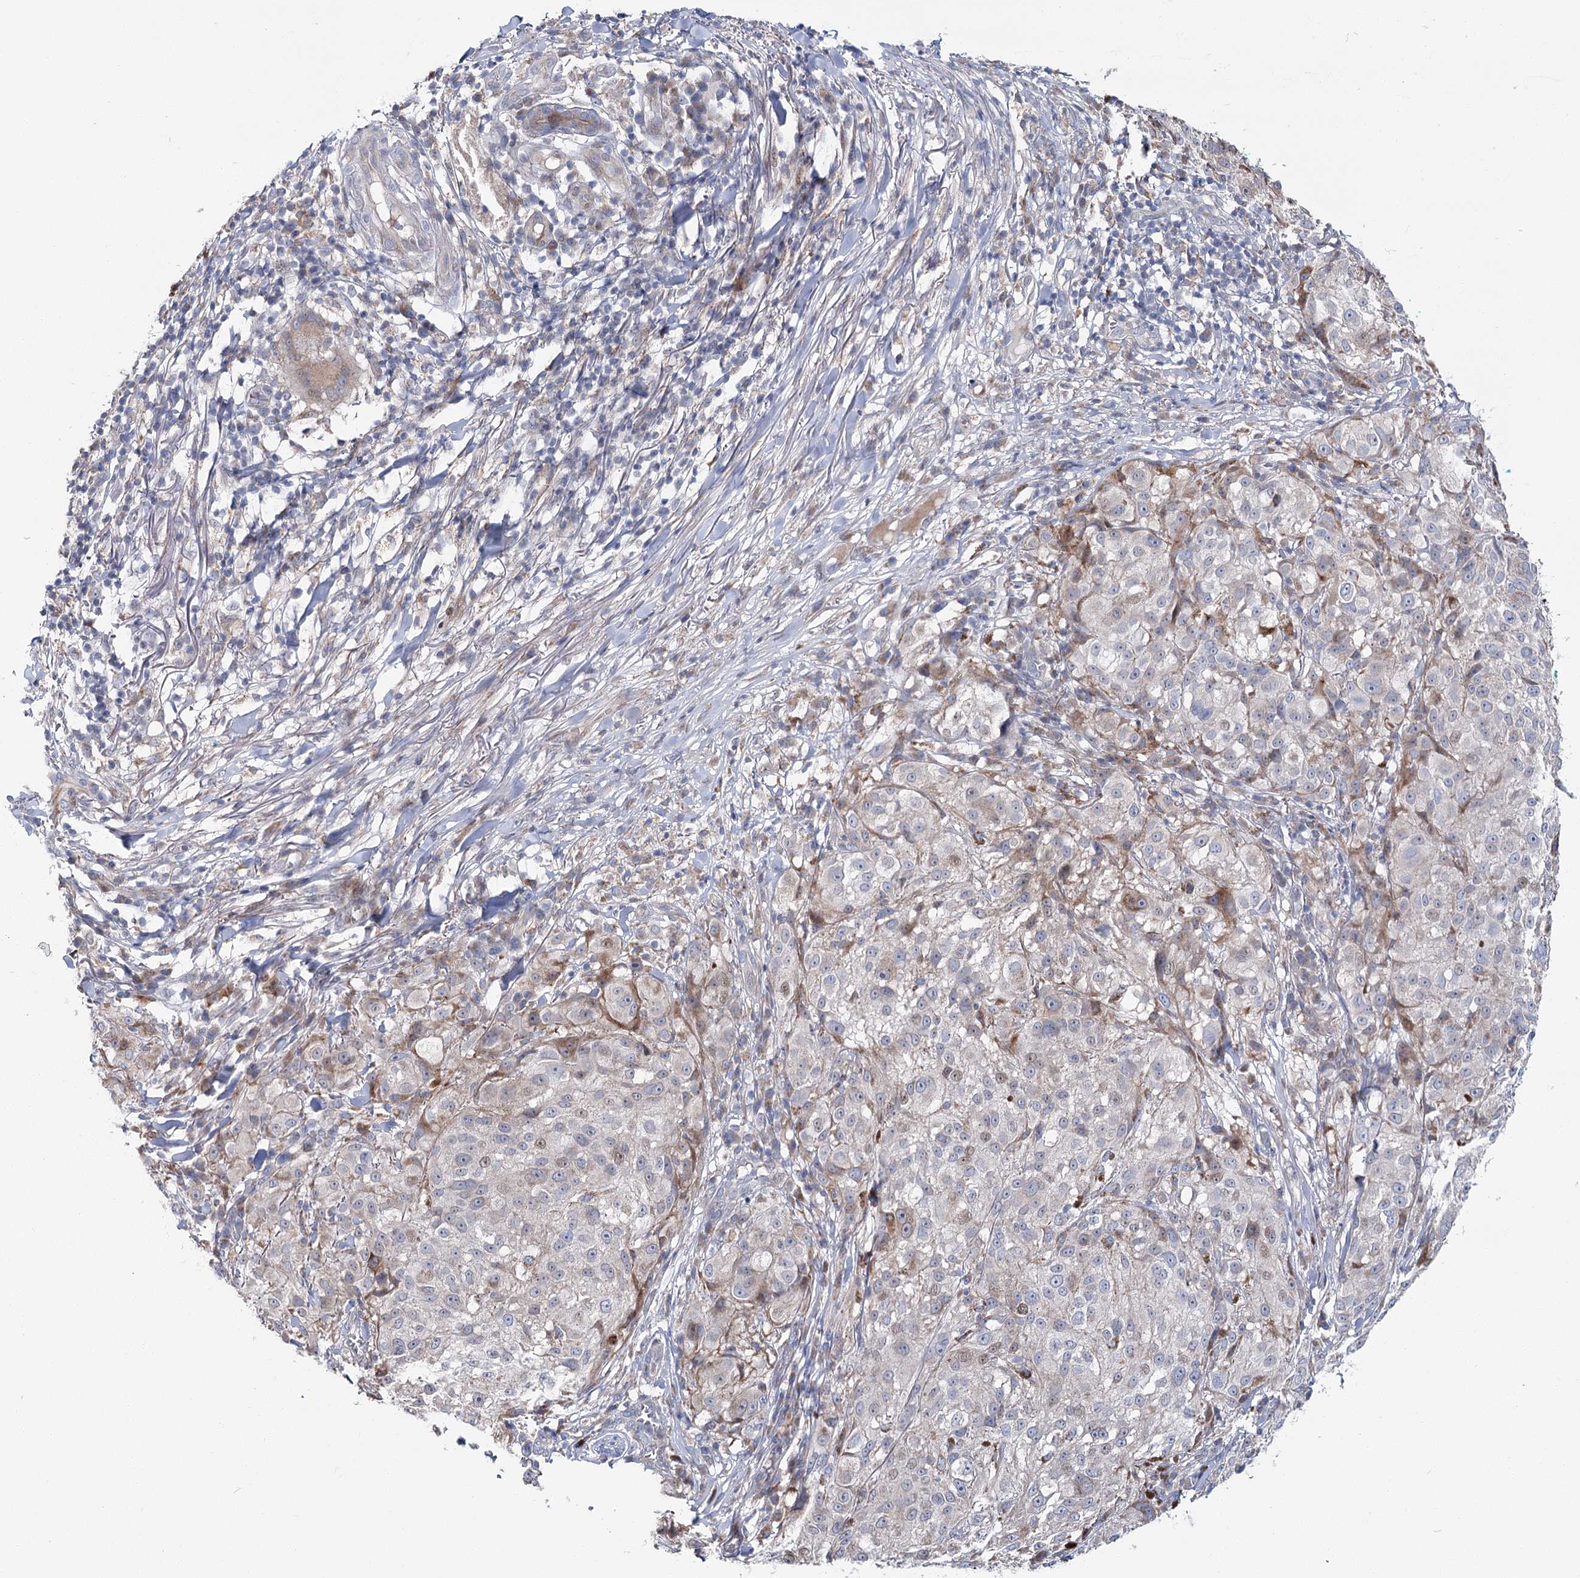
{"staining": {"intensity": "weak", "quantity": "<25%", "location": "cytoplasmic/membranous"}, "tissue": "melanoma", "cell_type": "Tumor cells", "image_type": "cancer", "snomed": [{"axis": "morphology", "description": "Necrosis, NOS"}, {"axis": "morphology", "description": "Malignant melanoma, NOS"}, {"axis": "topography", "description": "Skin"}], "caption": "This is an IHC histopathology image of melanoma. There is no expression in tumor cells.", "gene": "CPLANE1", "patient": {"sex": "female", "age": 87}}